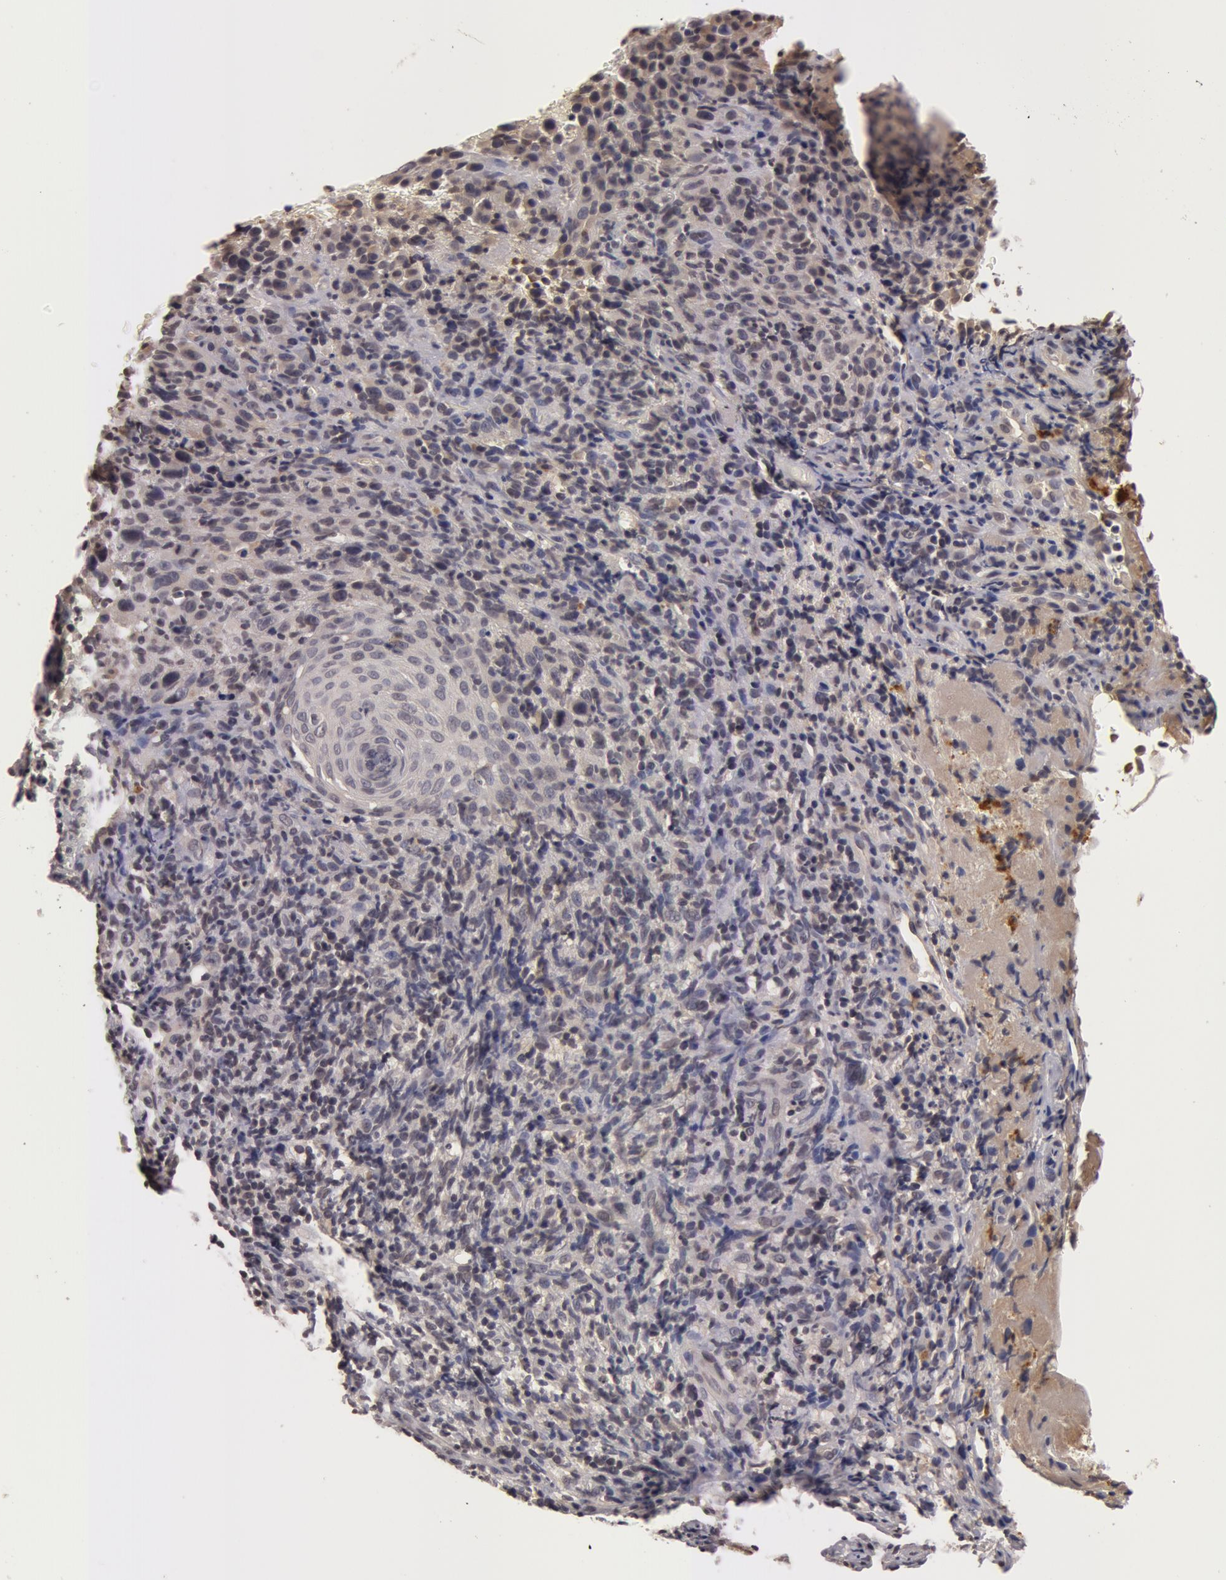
{"staining": {"intensity": "weak", "quantity": ">75%", "location": "cytoplasmic/membranous"}, "tissue": "melanoma", "cell_type": "Tumor cells", "image_type": "cancer", "snomed": [{"axis": "morphology", "description": "Malignant melanoma, NOS"}, {"axis": "topography", "description": "Skin"}], "caption": "Immunohistochemistry of human malignant melanoma shows low levels of weak cytoplasmic/membranous positivity in approximately >75% of tumor cells.", "gene": "BCHE", "patient": {"sex": "male", "age": 75}}